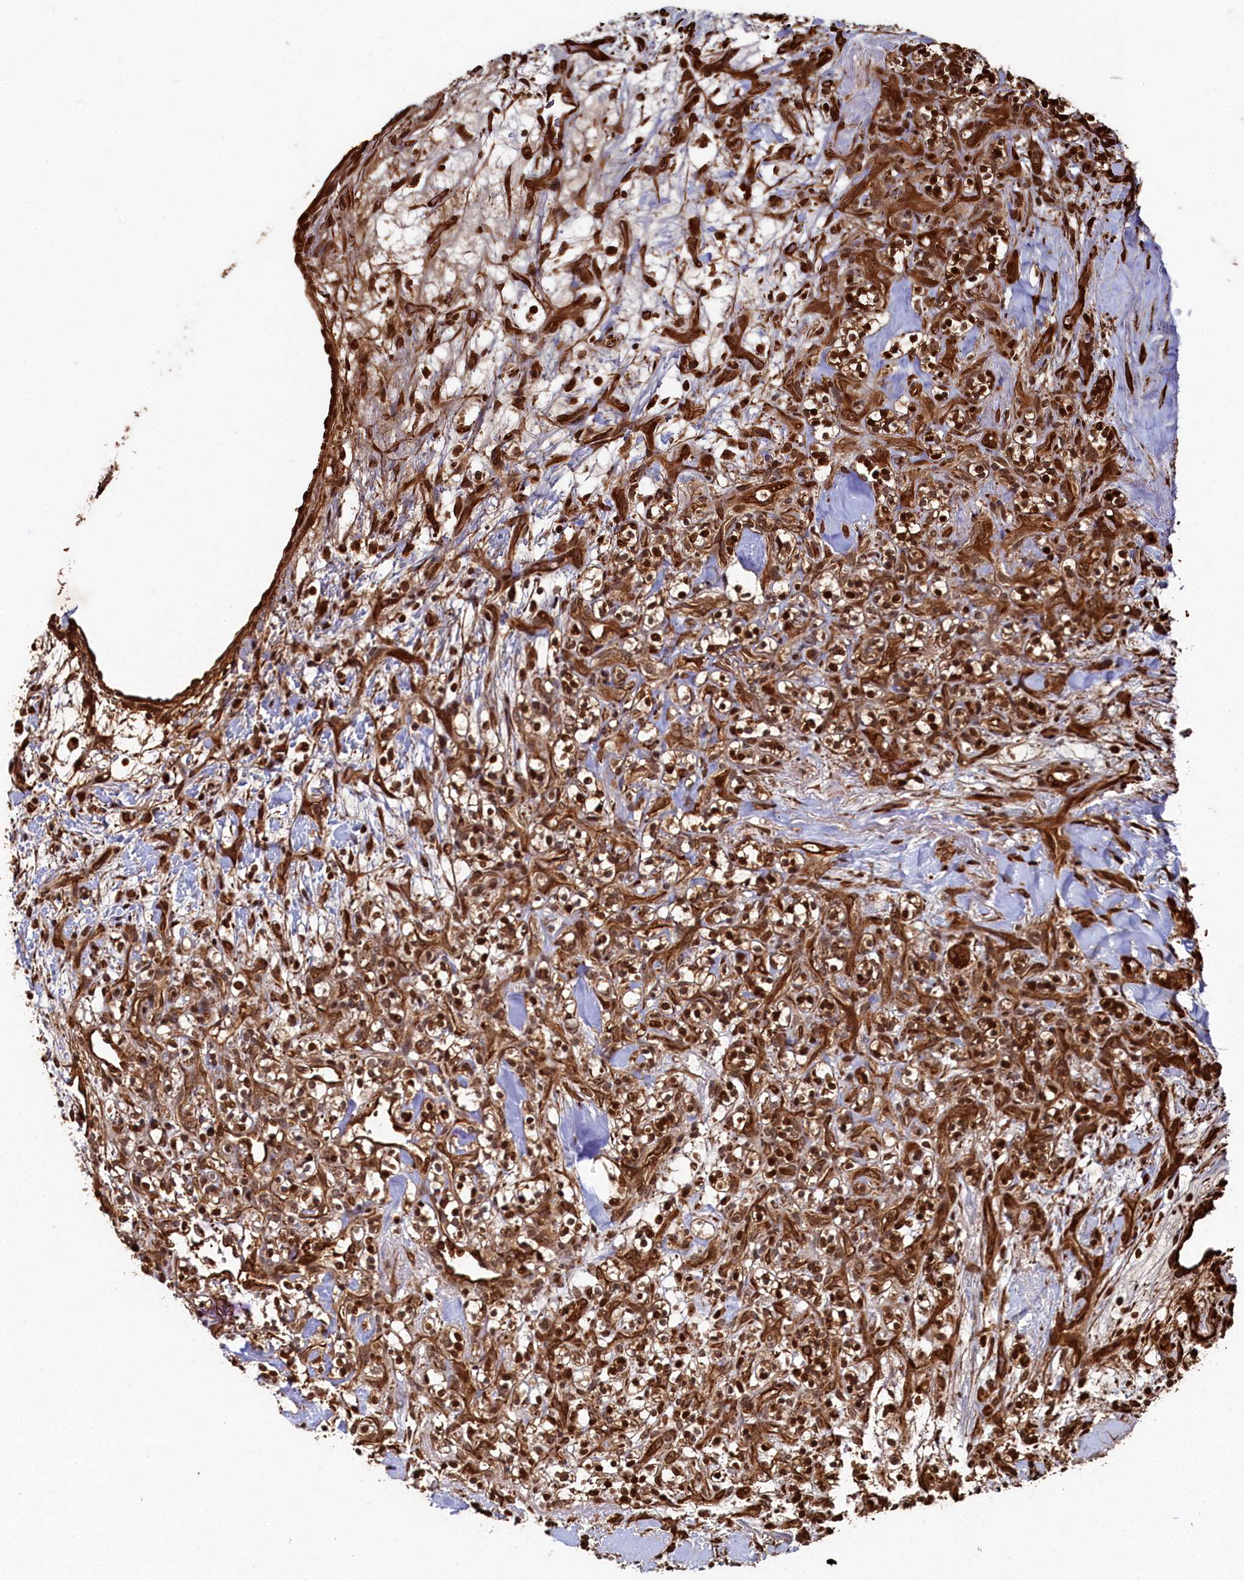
{"staining": {"intensity": "strong", "quantity": ">75%", "location": "cytoplasmic/membranous,nuclear"}, "tissue": "renal cancer", "cell_type": "Tumor cells", "image_type": "cancer", "snomed": [{"axis": "morphology", "description": "Adenocarcinoma, NOS"}, {"axis": "topography", "description": "Kidney"}], "caption": "Adenocarcinoma (renal) tissue reveals strong cytoplasmic/membranous and nuclear staining in approximately >75% of tumor cells, visualized by immunohistochemistry.", "gene": "PIGN", "patient": {"sex": "male", "age": 77}}